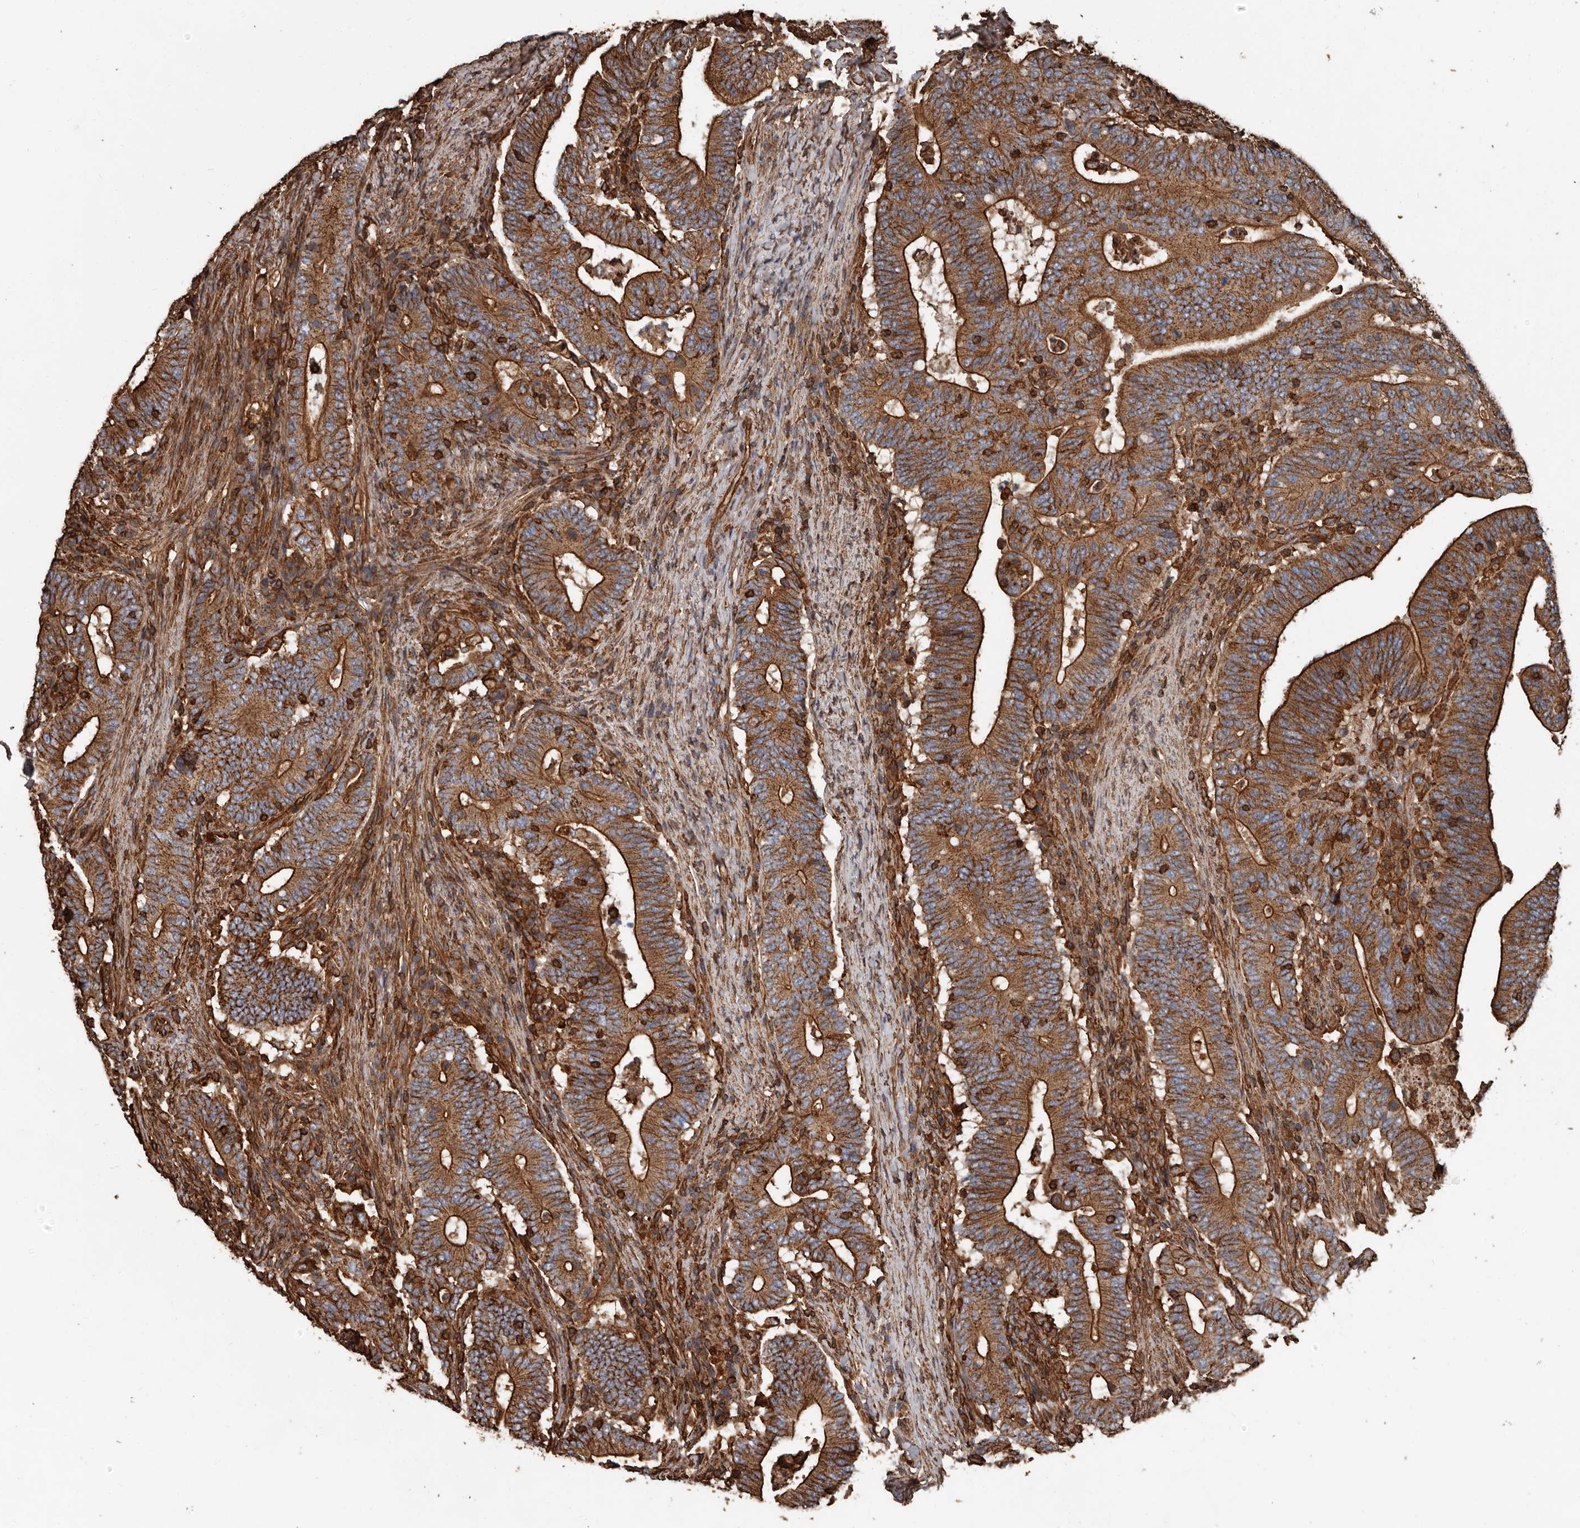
{"staining": {"intensity": "strong", "quantity": ">75%", "location": "cytoplasmic/membranous"}, "tissue": "colorectal cancer", "cell_type": "Tumor cells", "image_type": "cancer", "snomed": [{"axis": "morphology", "description": "Adenocarcinoma, NOS"}, {"axis": "topography", "description": "Colon"}], "caption": "IHC staining of colorectal adenocarcinoma, which exhibits high levels of strong cytoplasmic/membranous staining in approximately >75% of tumor cells indicating strong cytoplasmic/membranous protein expression. The staining was performed using DAB (brown) for protein detection and nuclei were counterstained in hematoxylin (blue).", "gene": "DENND6B", "patient": {"sex": "female", "age": 66}}